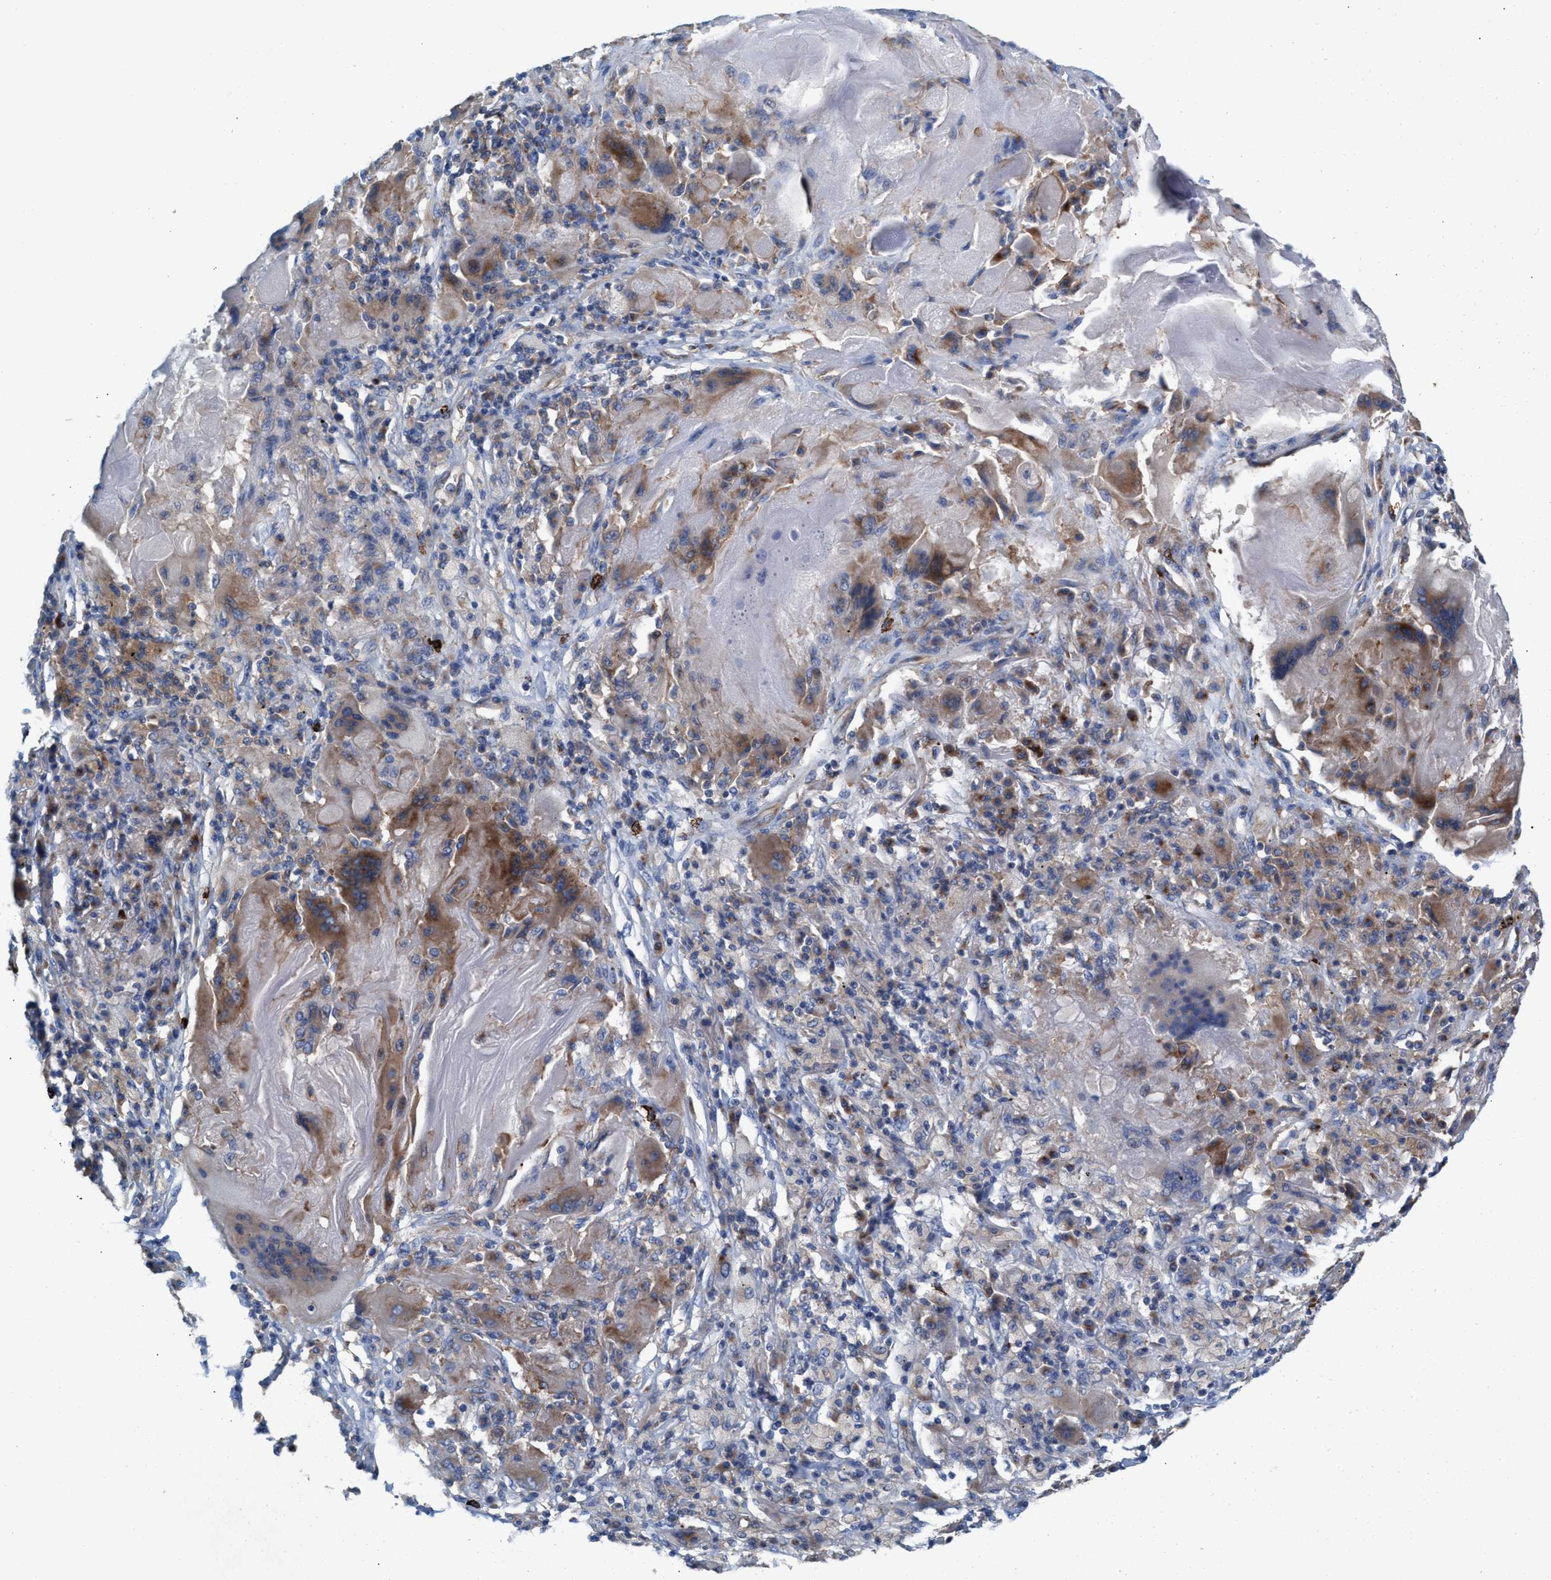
{"staining": {"intensity": "moderate", "quantity": "<25%", "location": "cytoplasmic/membranous"}, "tissue": "lung cancer", "cell_type": "Tumor cells", "image_type": "cancer", "snomed": [{"axis": "morphology", "description": "Squamous cell carcinoma, NOS"}, {"axis": "topography", "description": "Lung"}], "caption": "Human lung cancer (squamous cell carcinoma) stained with a brown dye exhibits moderate cytoplasmic/membranous positive expression in approximately <25% of tumor cells.", "gene": "NYAP1", "patient": {"sex": "male", "age": 61}}